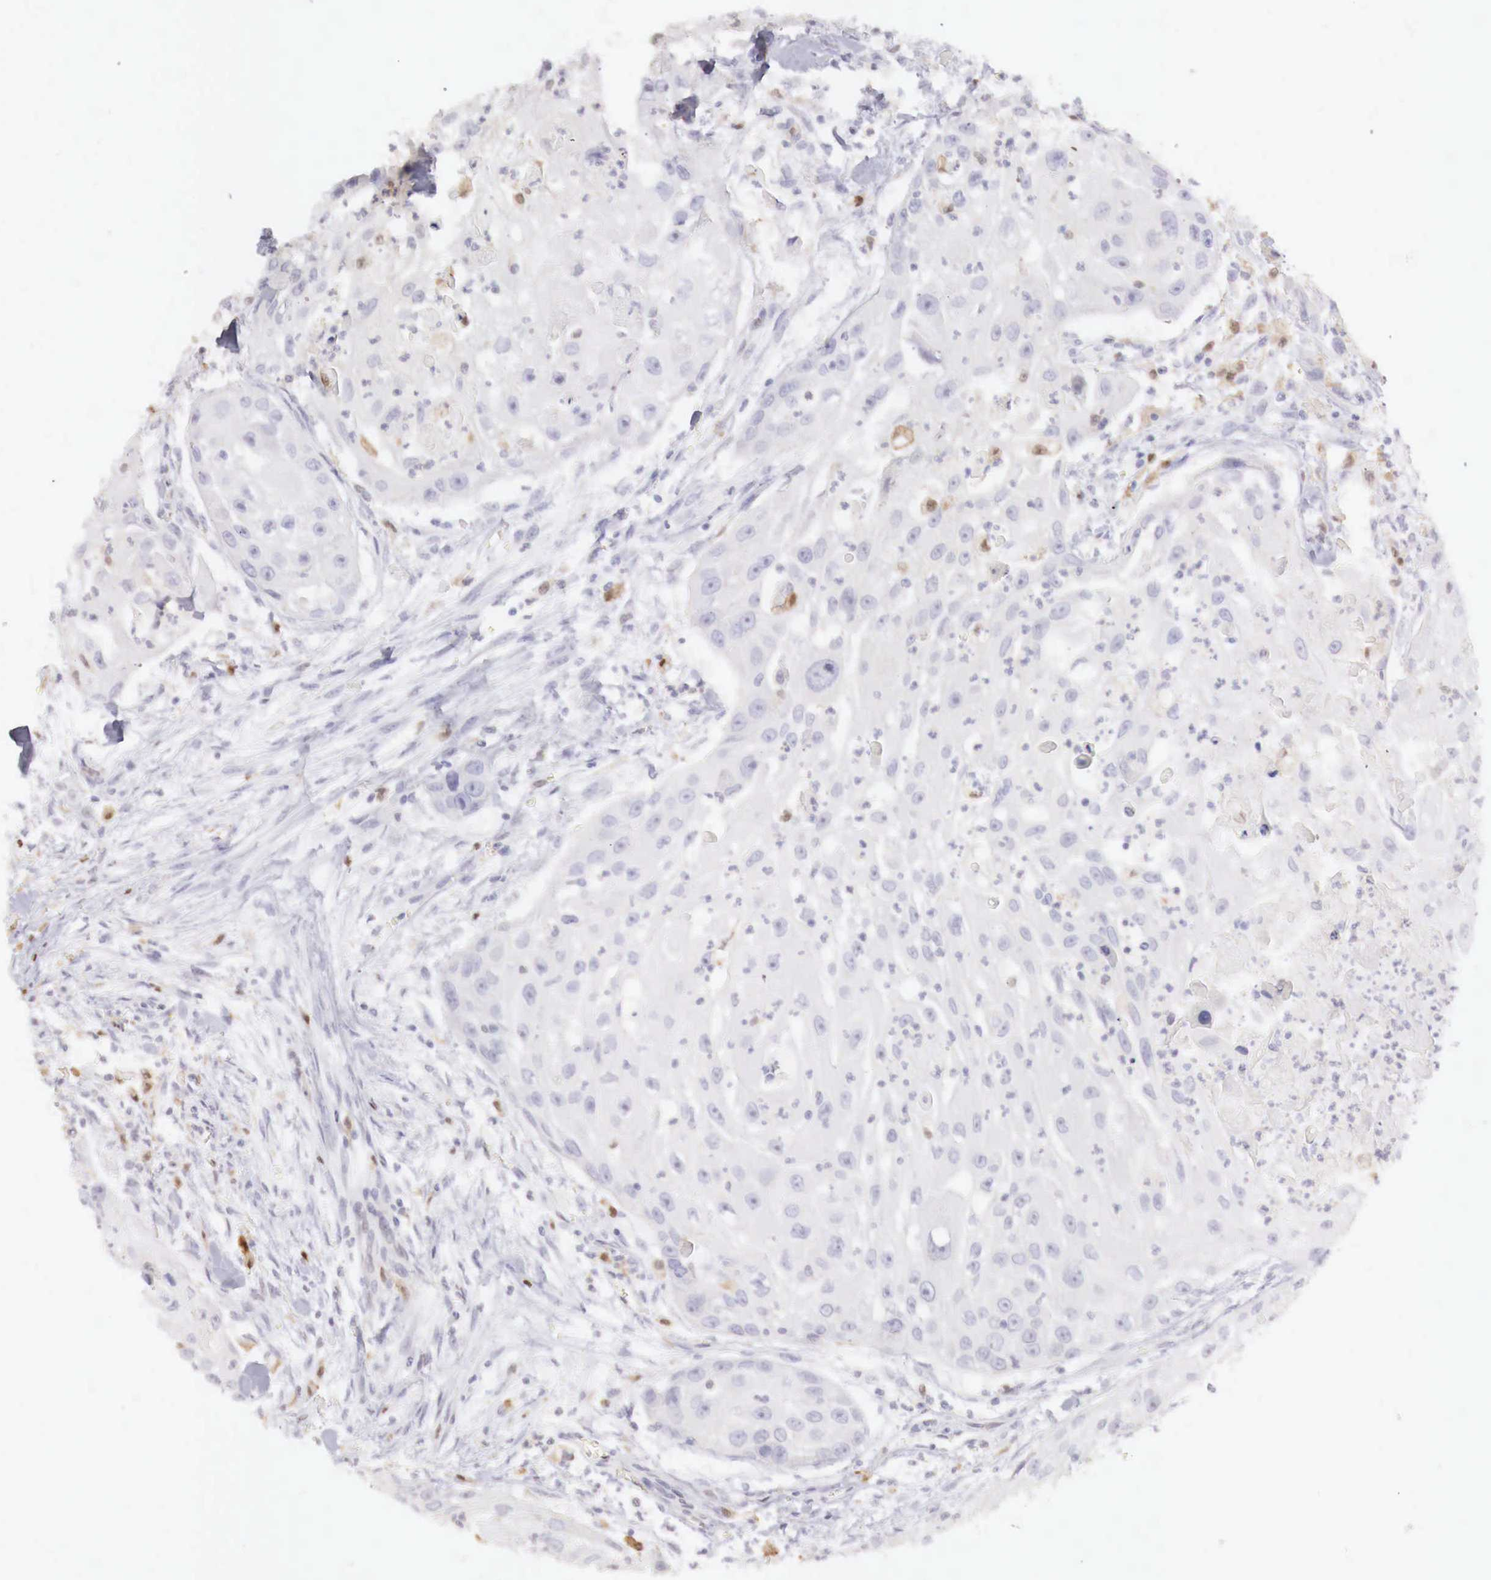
{"staining": {"intensity": "negative", "quantity": "none", "location": "none"}, "tissue": "head and neck cancer", "cell_type": "Tumor cells", "image_type": "cancer", "snomed": [{"axis": "morphology", "description": "Squamous cell carcinoma, NOS"}, {"axis": "topography", "description": "Head-Neck"}], "caption": "DAB (3,3'-diaminobenzidine) immunohistochemical staining of head and neck cancer (squamous cell carcinoma) reveals no significant staining in tumor cells.", "gene": "RENBP", "patient": {"sex": "male", "age": 64}}